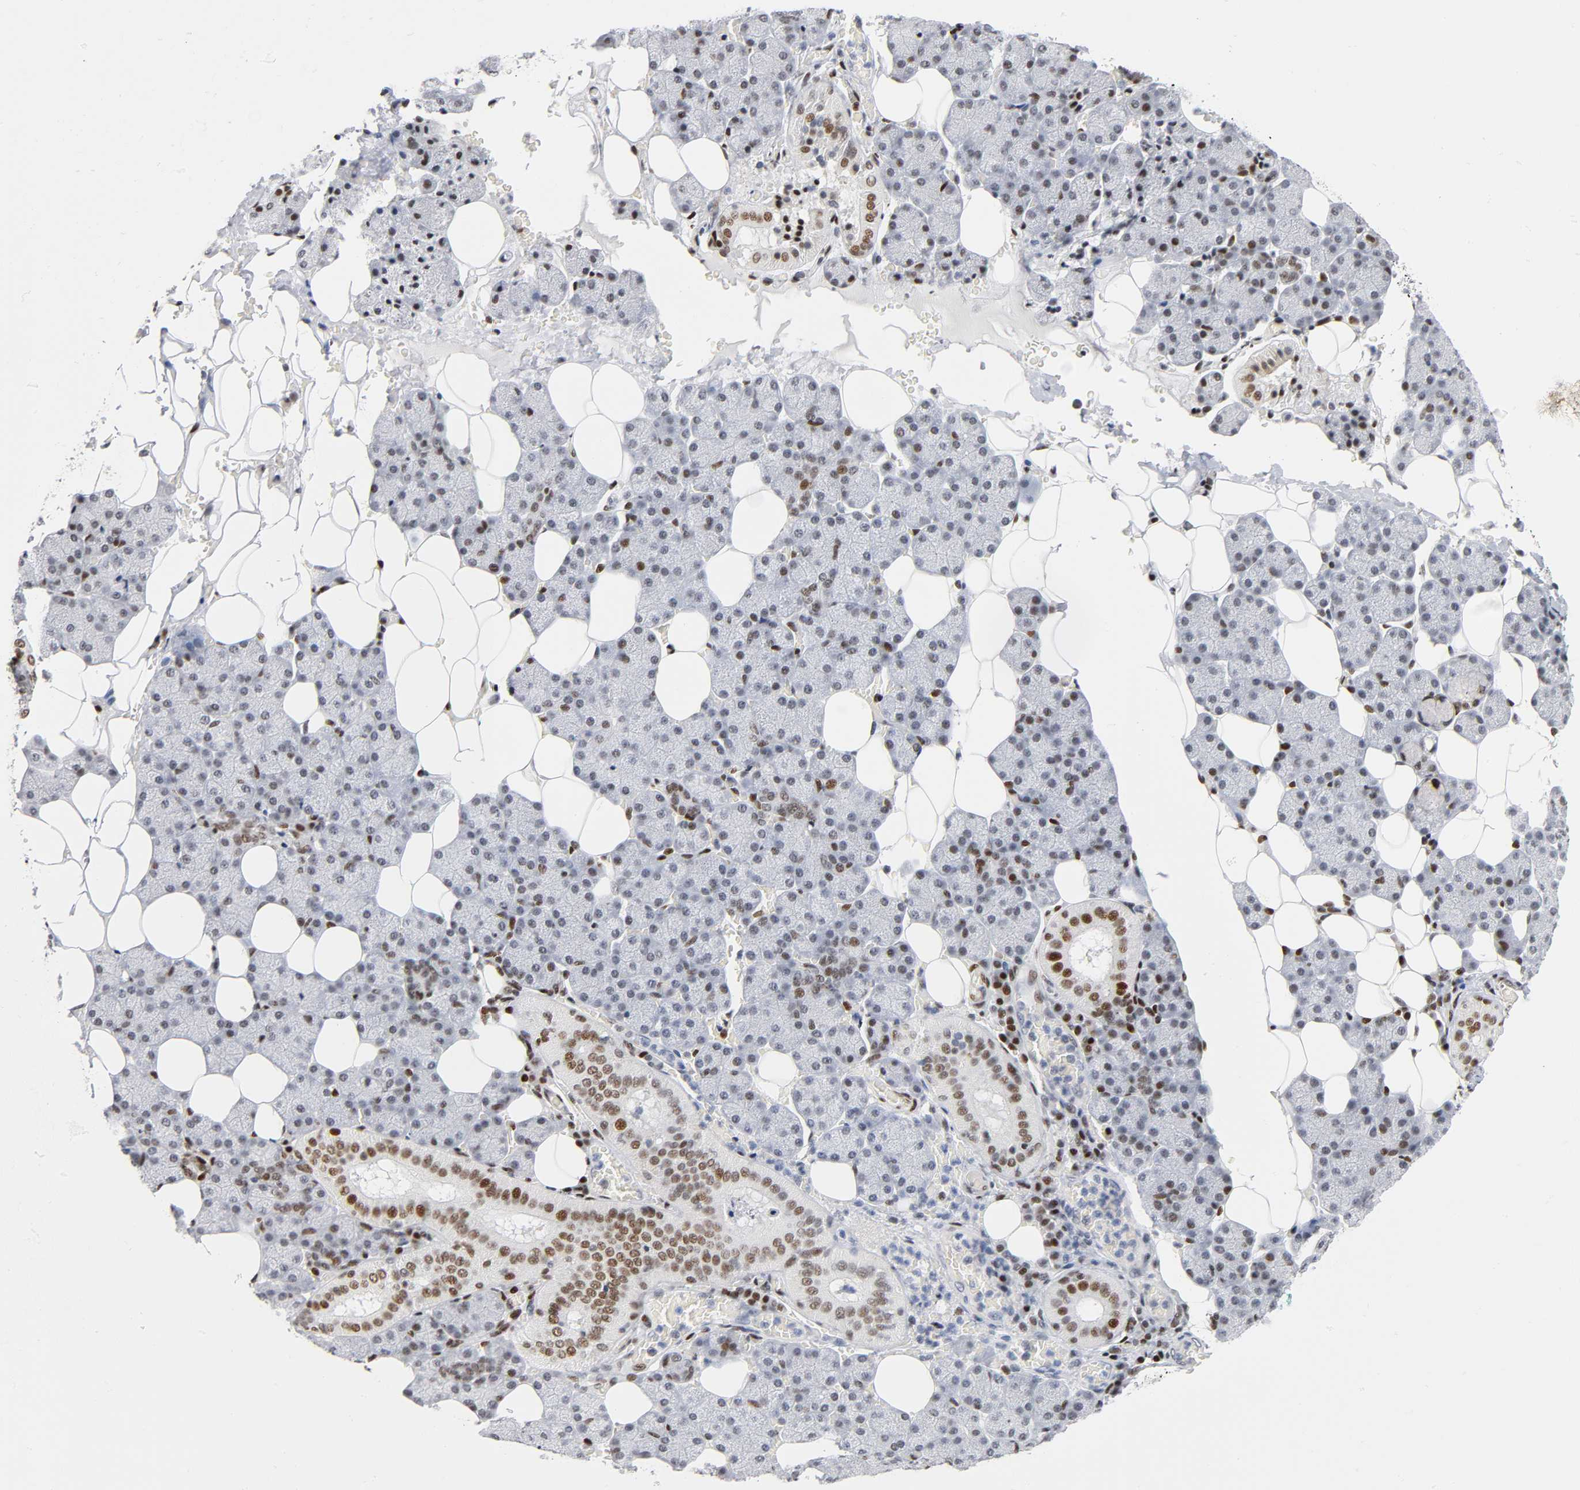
{"staining": {"intensity": "moderate", "quantity": "25%-75%", "location": "nuclear"}, "tissue": "salivary gland", "cell_type": "Glandular cells", "image_type": "normal", "snomed": [{"axis": "morphology", "description": "Normal tissue, NOS"}, {"axis": "topography", "description": "Lymph node"}, {"axis": "topography", "description": "Salivary gland"}], "caption": "Salivary gland stained with DAB immunohistochemistry (IHC) demonstrates medium levels of moderate nuclear positivity in approximately 25%-75% of glandular cells.", "gene": "SP3", "patient": {"sex": "male", "age": 8}}